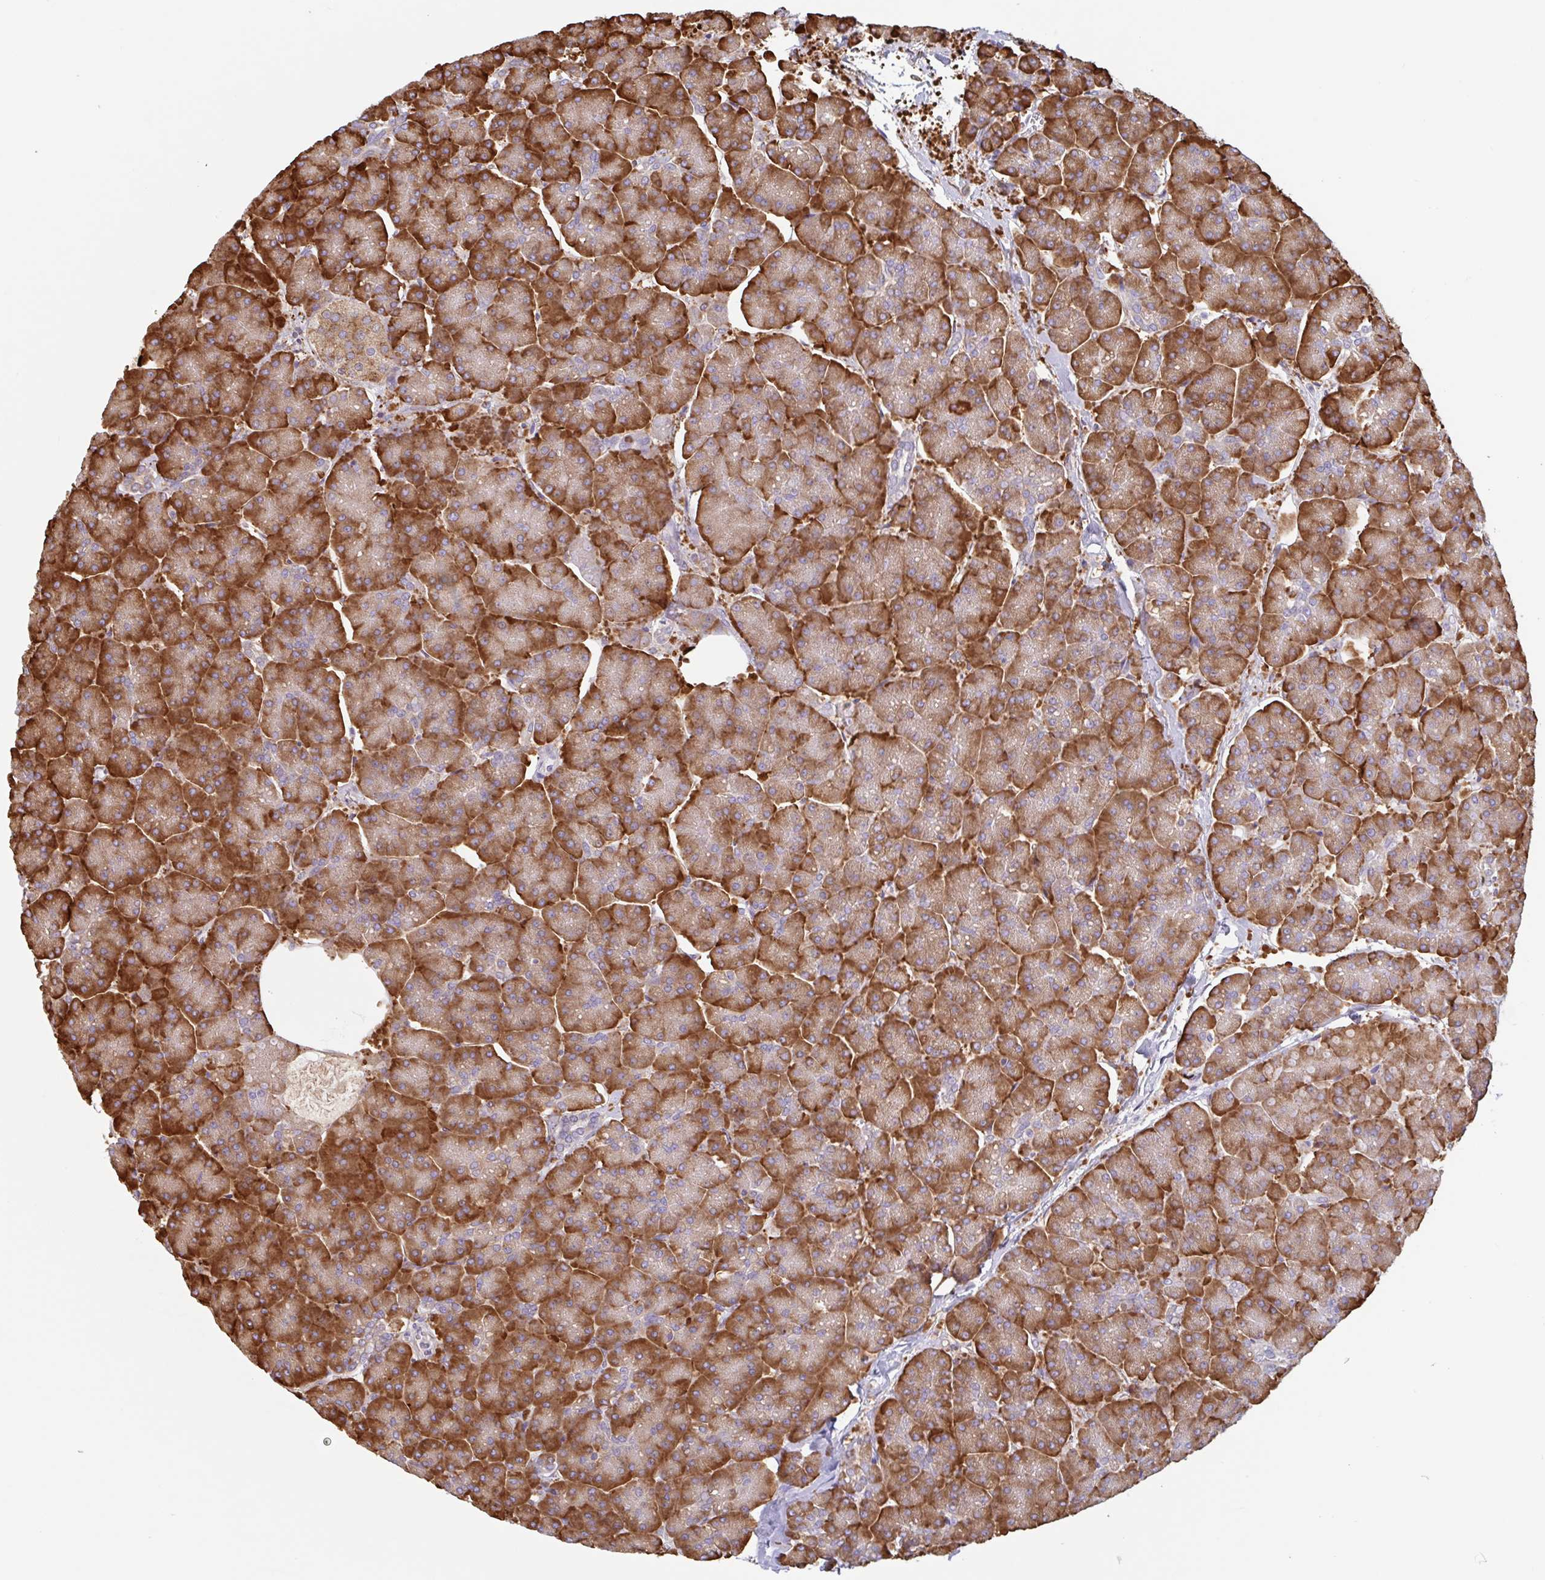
{"staining": {"intensity": "strong", "quantity": ">75%", "location": "cytoplasmic/membranous"}, "tissue": "pancreas", "cell_type": "Exocrine glandular cells", "image_type": "normal", "snomed": [{"axis": "morphology", "description": "Normal tissue, NOS"}, {"axis": "topography", "description": "Pancreas"}, {"axis": "topography", "description": "Peripheral nerve tissue"}], "caption": "This micrograph reveals benign pancreas stained with IHC to label a protein in brown. The cytoplasmic/membranous of exocrine glandular cells show strong positivity for the protein. Nuclei are counter-stained blue.", "gene": "DOK4", "patient": {"sex": "male", "age": 54}}